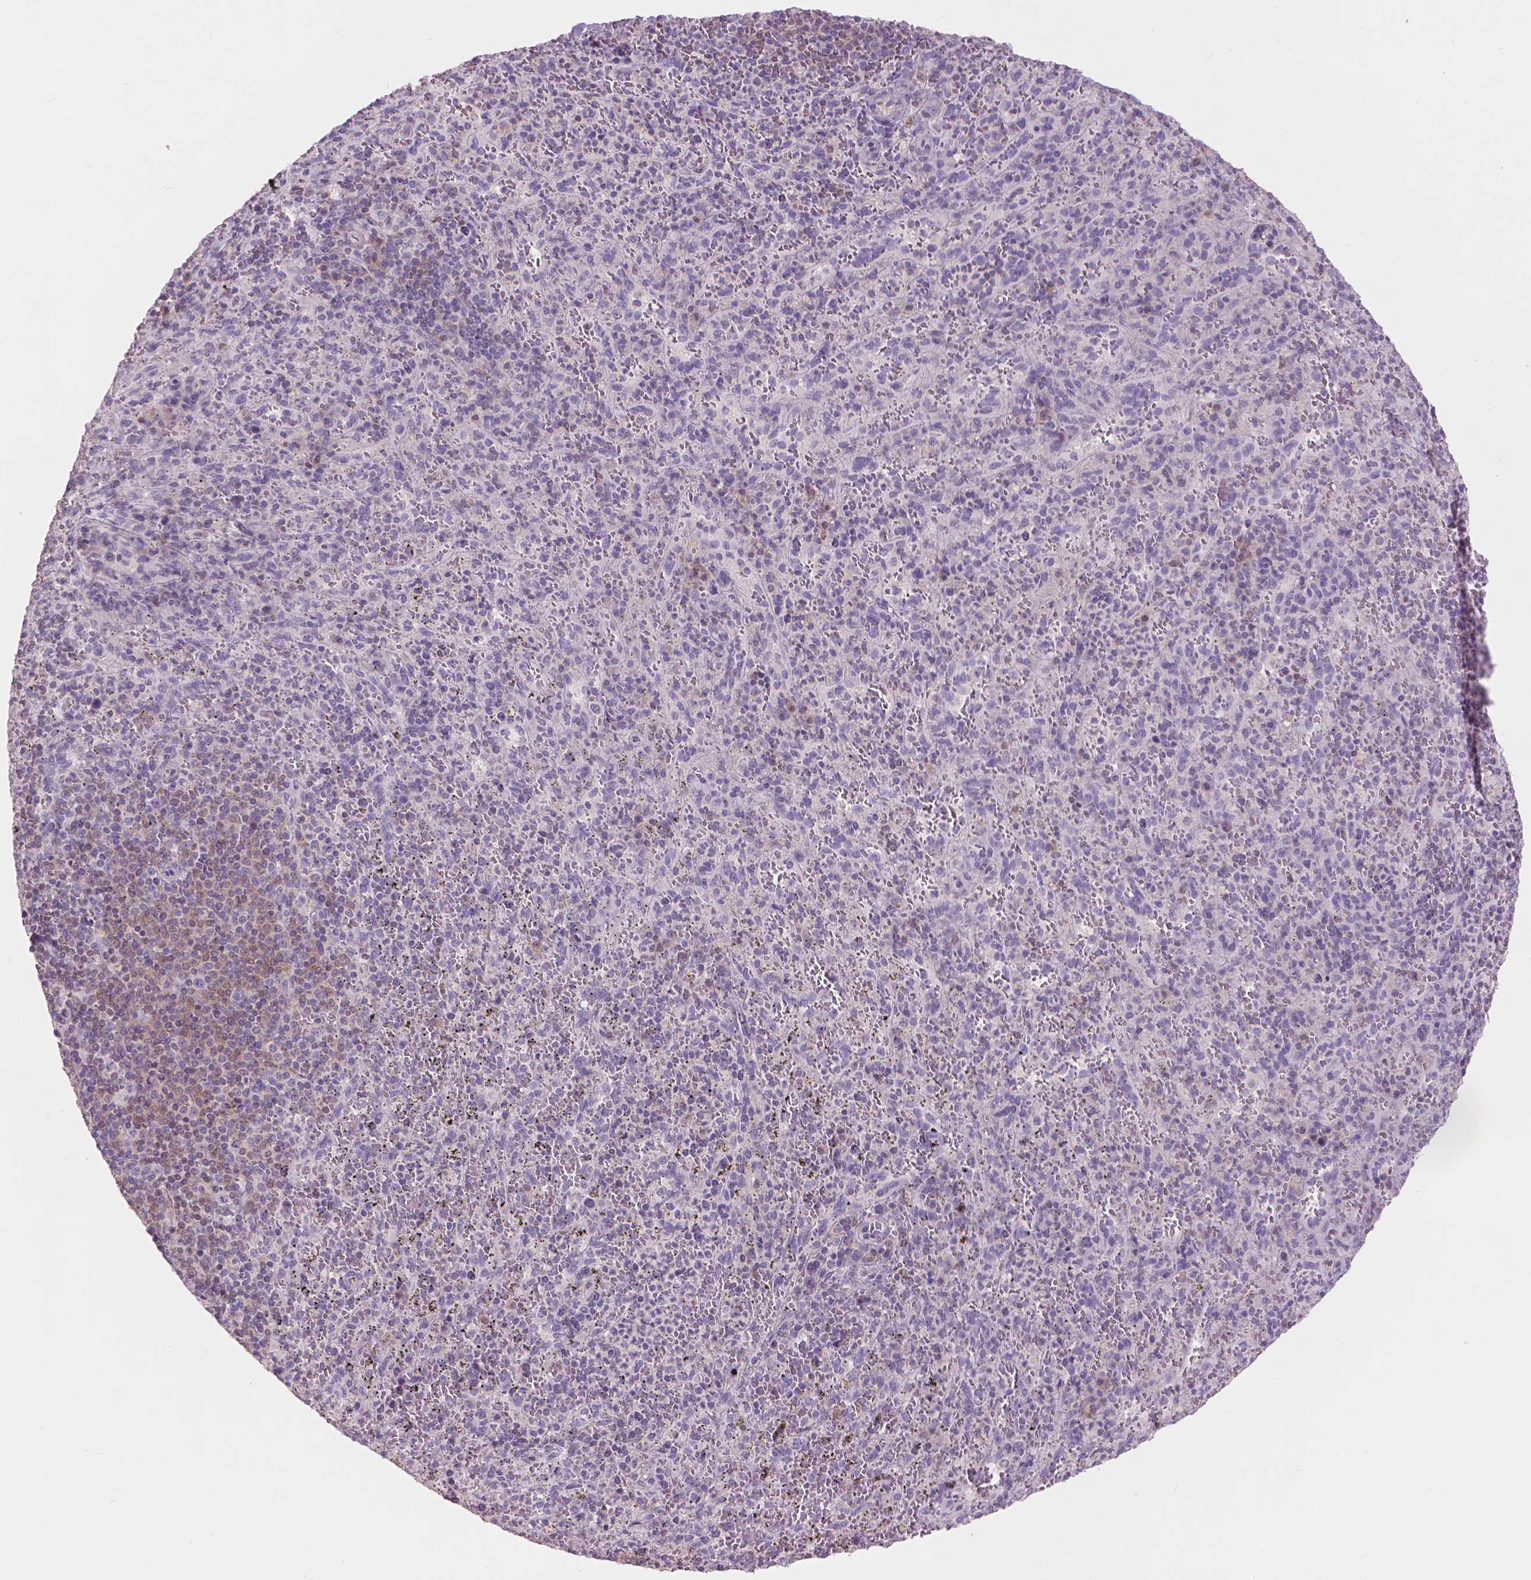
{"staining": {"intensity": "negative", "quantity": "none", "location": "none"}, "tissue": "spleen", "cell_type": "Cells in red pulp", "image_type": "normal", "snomed": [{"axis": "morphology", "description": "Normal tissue, NOS"}, {"axis": "topography", "description": "Spleen"}], "caption": "IHC image of normal spleen: human spleen stained with DAB demonstrates no significant protein positivity in cells in red pulp.", "gene": "ENO2", "patient": {"sex": "male", "age": 57}}